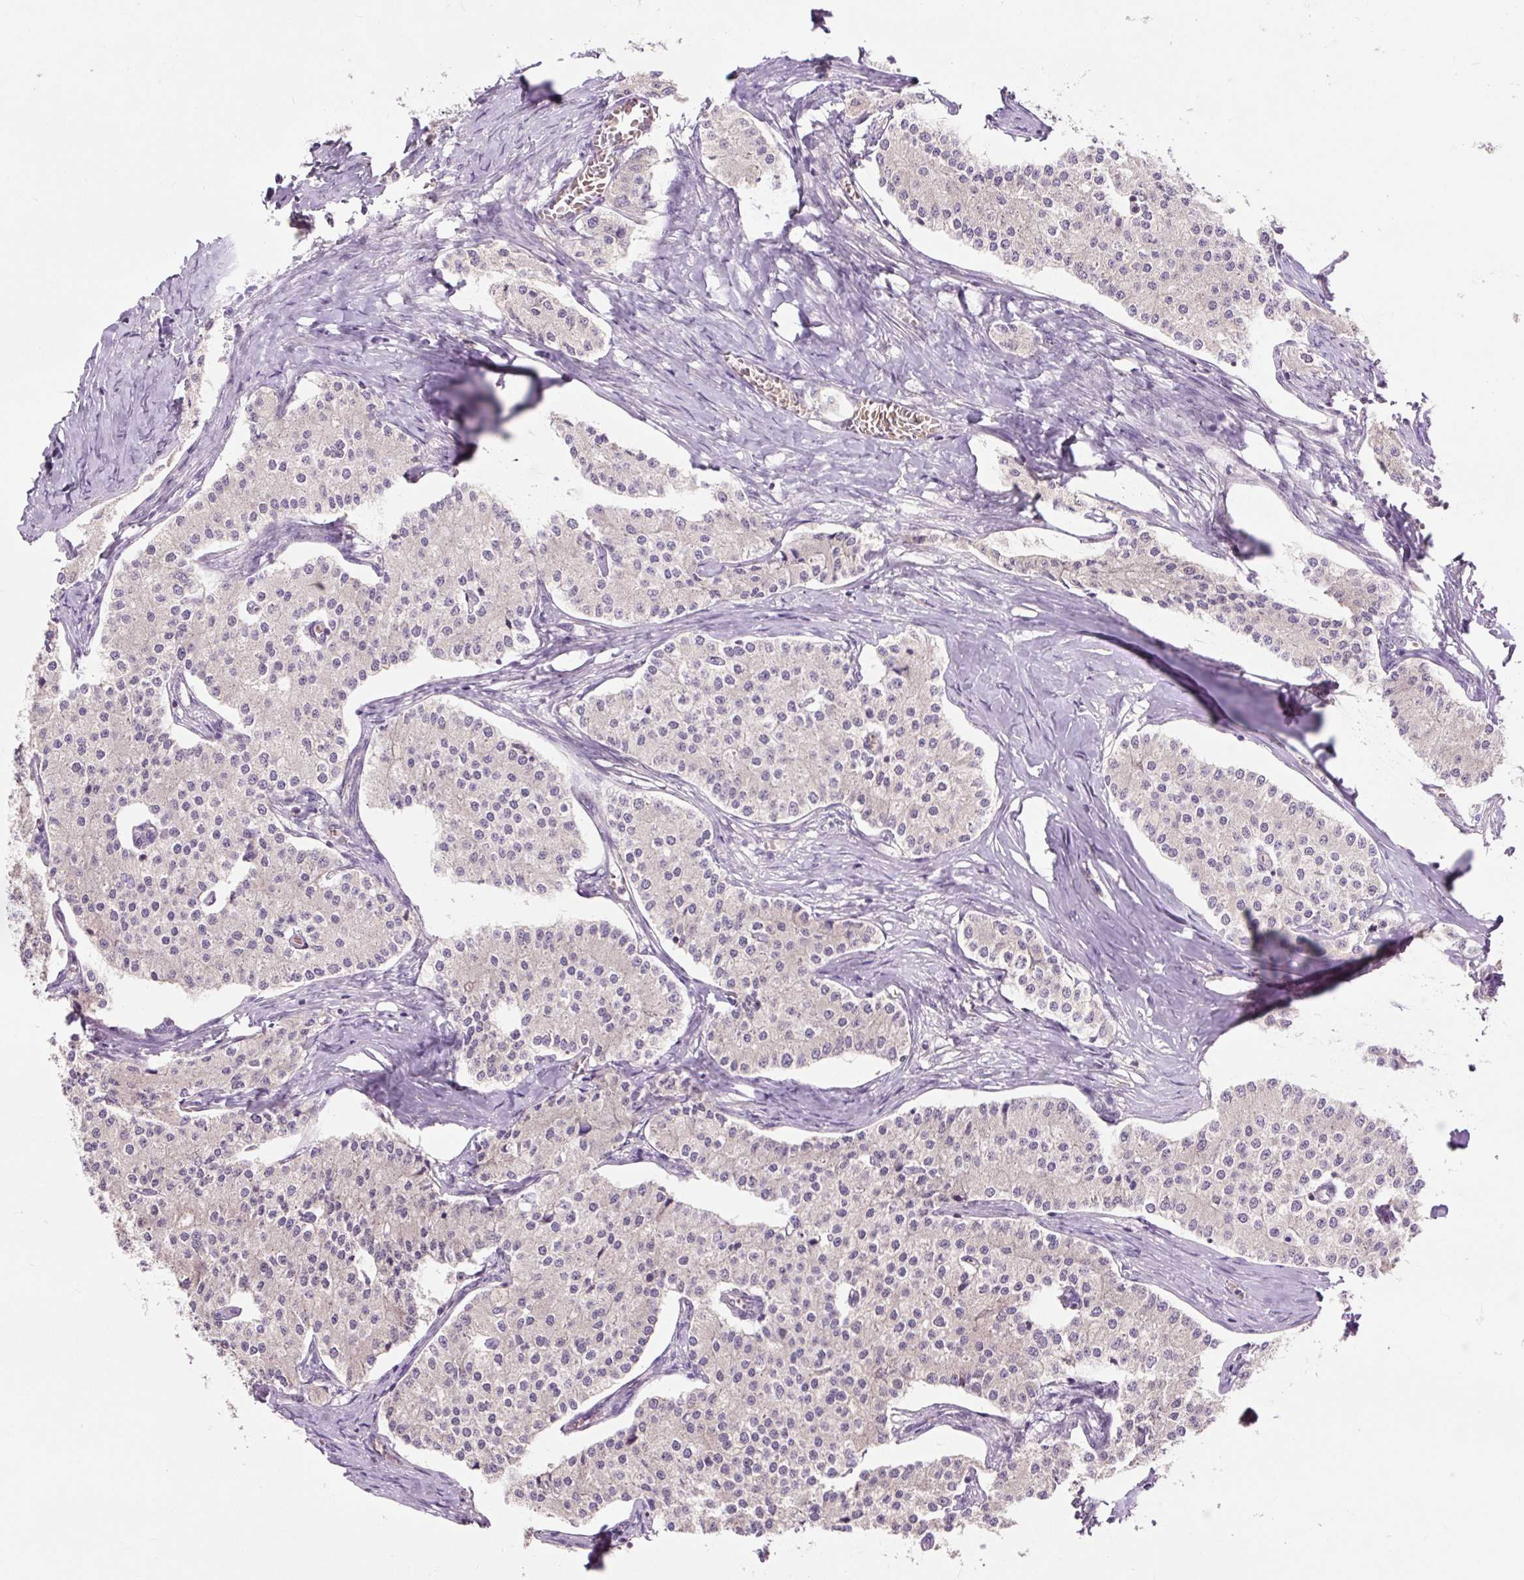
{"staining": {"intensity": "negative", "quantity": "none", "location": "none"}, "tissue": "carcinoid", "cell_type": "Tumor cells", "image_type": "cancer", "snomed": [{"axis": "morphology", "description": "Carcinoid, malignant, NOS"}, {"axis": "topography", "description": "Colon"}], "caption": "DAB immunohistochemical staining of carcinoid reveals no significant staining in tumor cells.", "gene": "MMS19", "patient": {"sex": "female", "age": 52}}